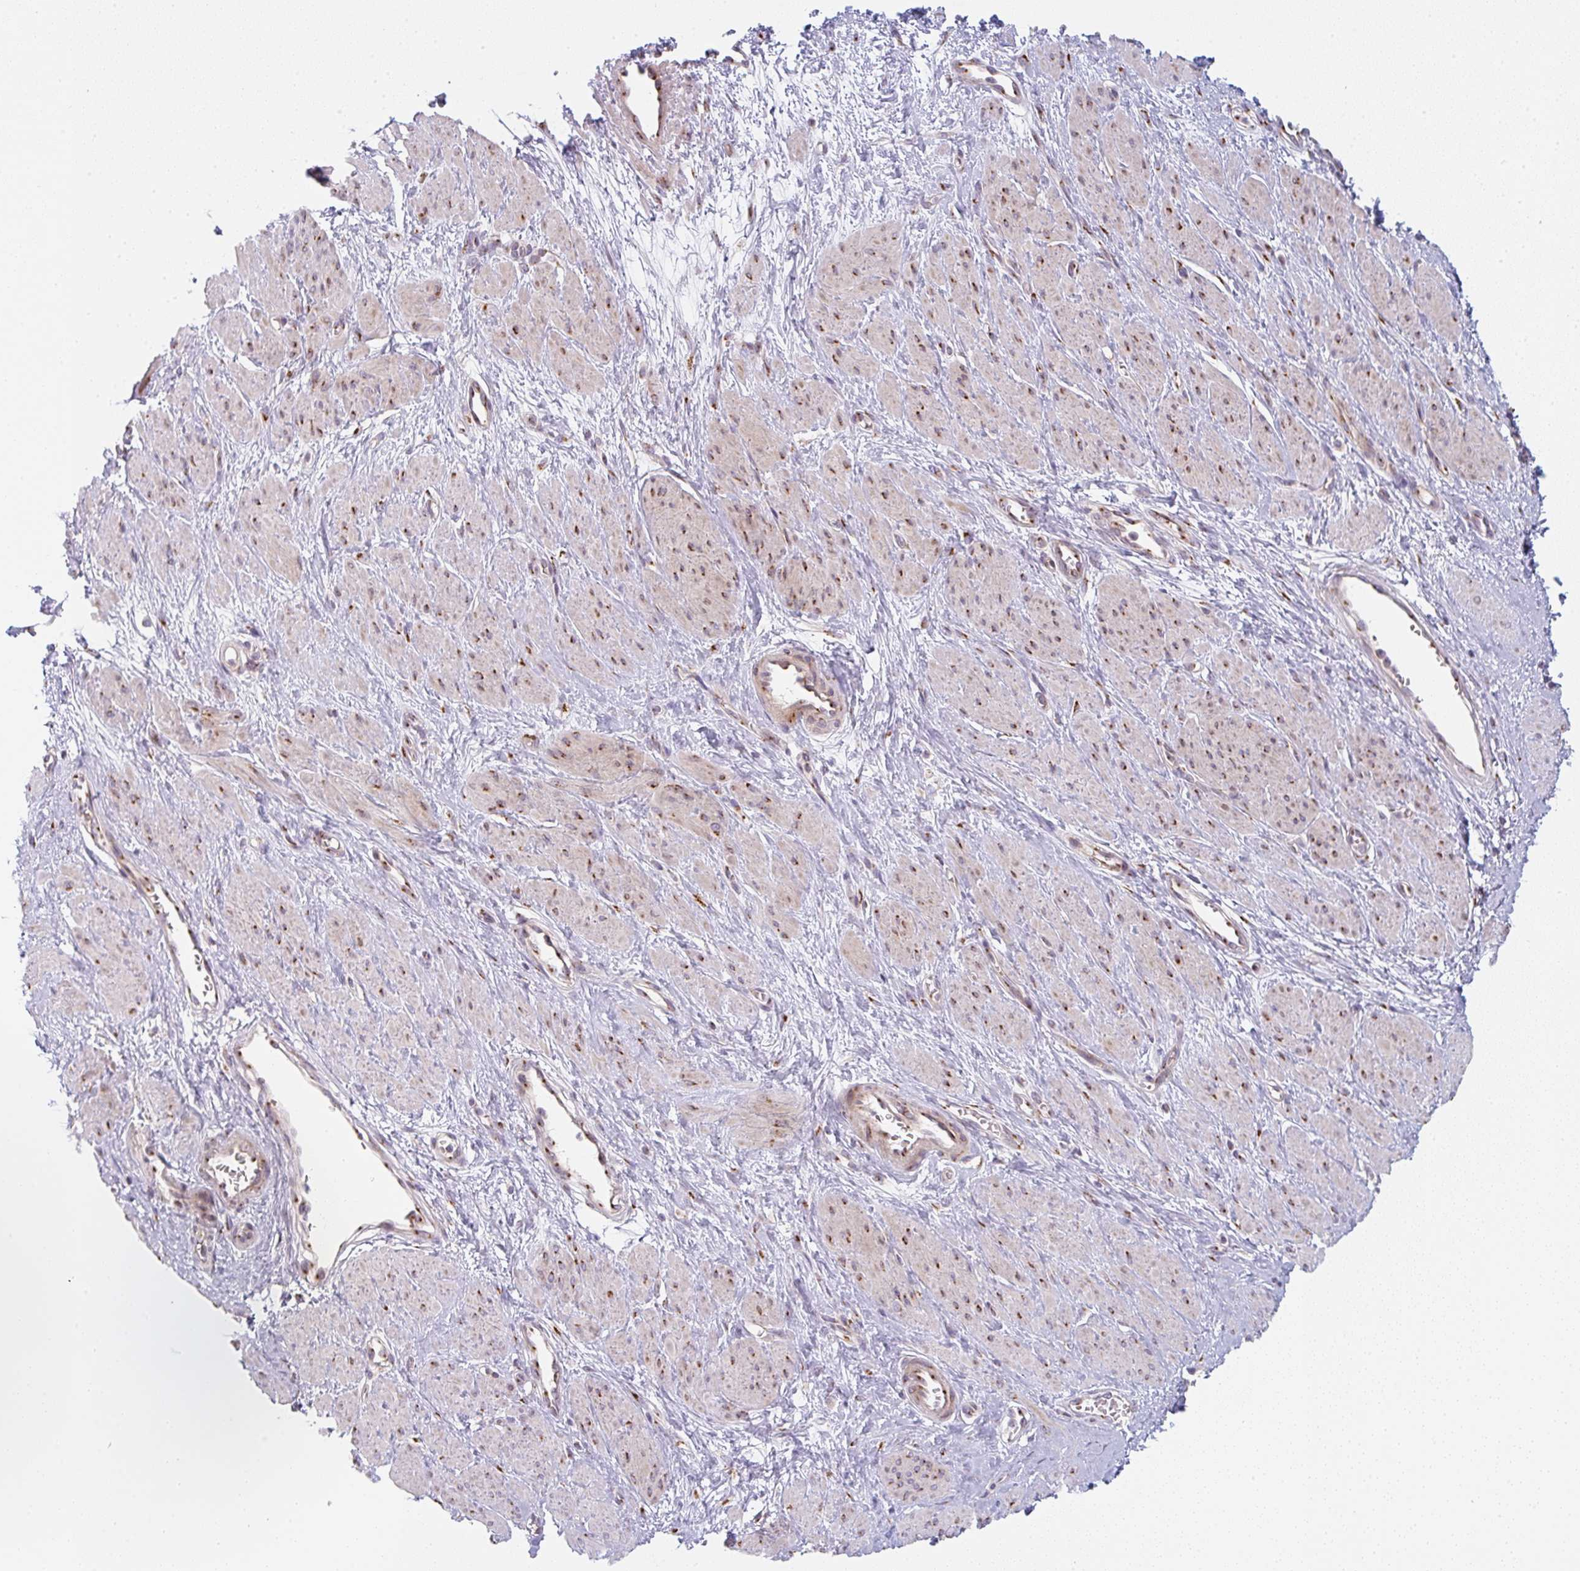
{"staining": {"intensity": "moderate", "quantity": "25%-75%", "location": "cytoplasmic/membranous"}, "tissue": "smooth muscle", "cell_type": "Smooth muscle cells", "image_type": "normal", "snomed": [{"axis": "morphology", "description": "Normal tissue, NOS"}, {"axis": "topography", "description": "Smooth muscle"}, {"axis": "topography", "description": "Uterus"}], "caption": "High-power microscopy captured an immunohistochemistry image of benign smooth muscle, revealing moderate cytoplasmic/membranous positivity in about 25%-75% of smooth muscle cells. (brown staining indicates protein expression, while blue staining denotes nuclei).", "gene": "GVQW3", "patient": {"sex": "female", "age": 39}}